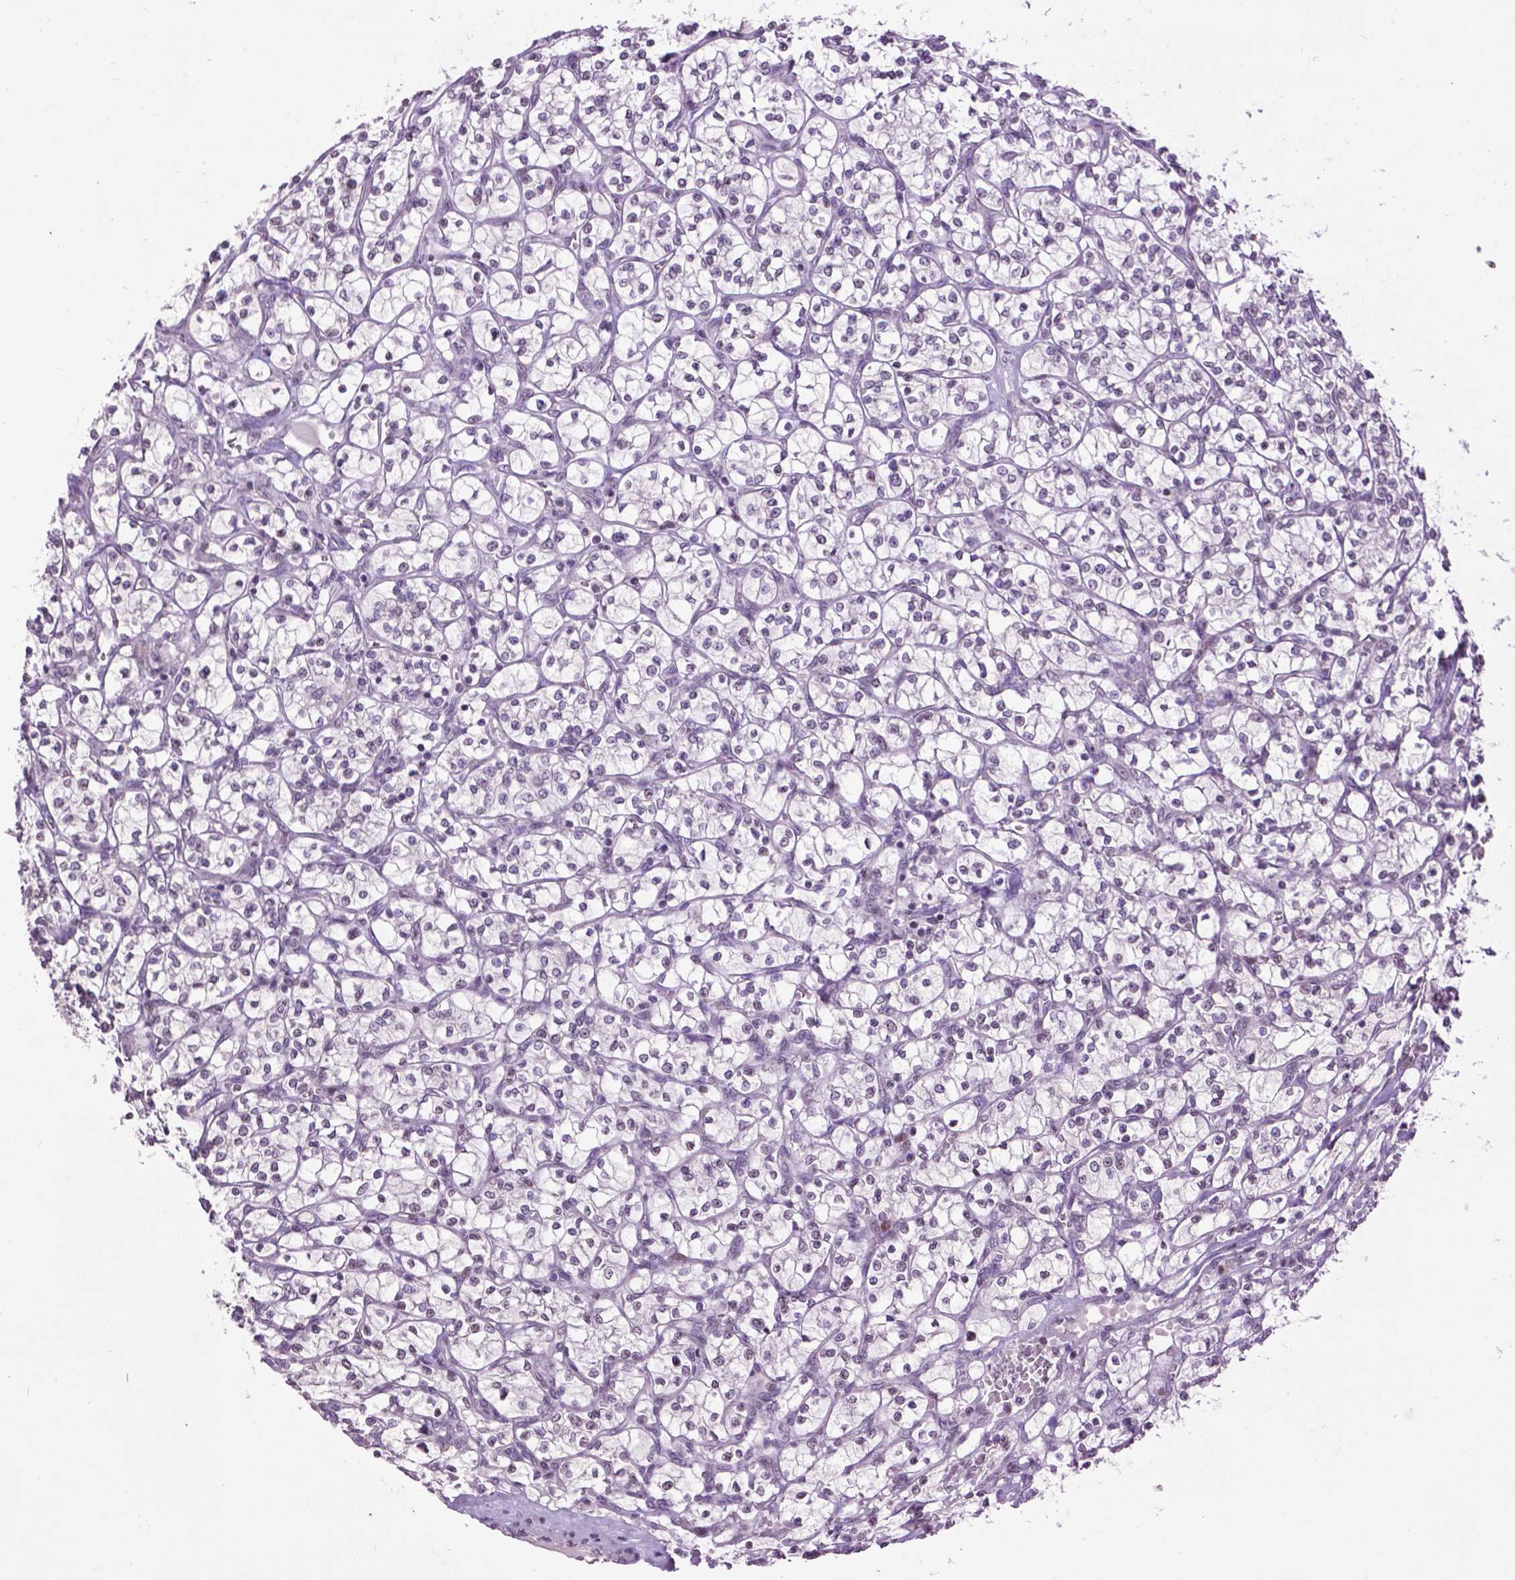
{"staining": {"intensity": "negative", "quantity": "none", "location": "none"}, "tissue": "renal cancer", "cell_type": "Tumor cells", "image_type": "cancer", "snomed": [{"axis": "morphology", "description": "Adenocarcinoma, NOS"}, {"axis": "topography", "description": "Kidney"}], "caption": "Immunohistochemistry (IHC) image of neoplastic tissue: renal cancer stained with DAB displays no significant protein staining in tumor cells.", "gene": "TH", "patient": {"sex": "female", "age": 64}}